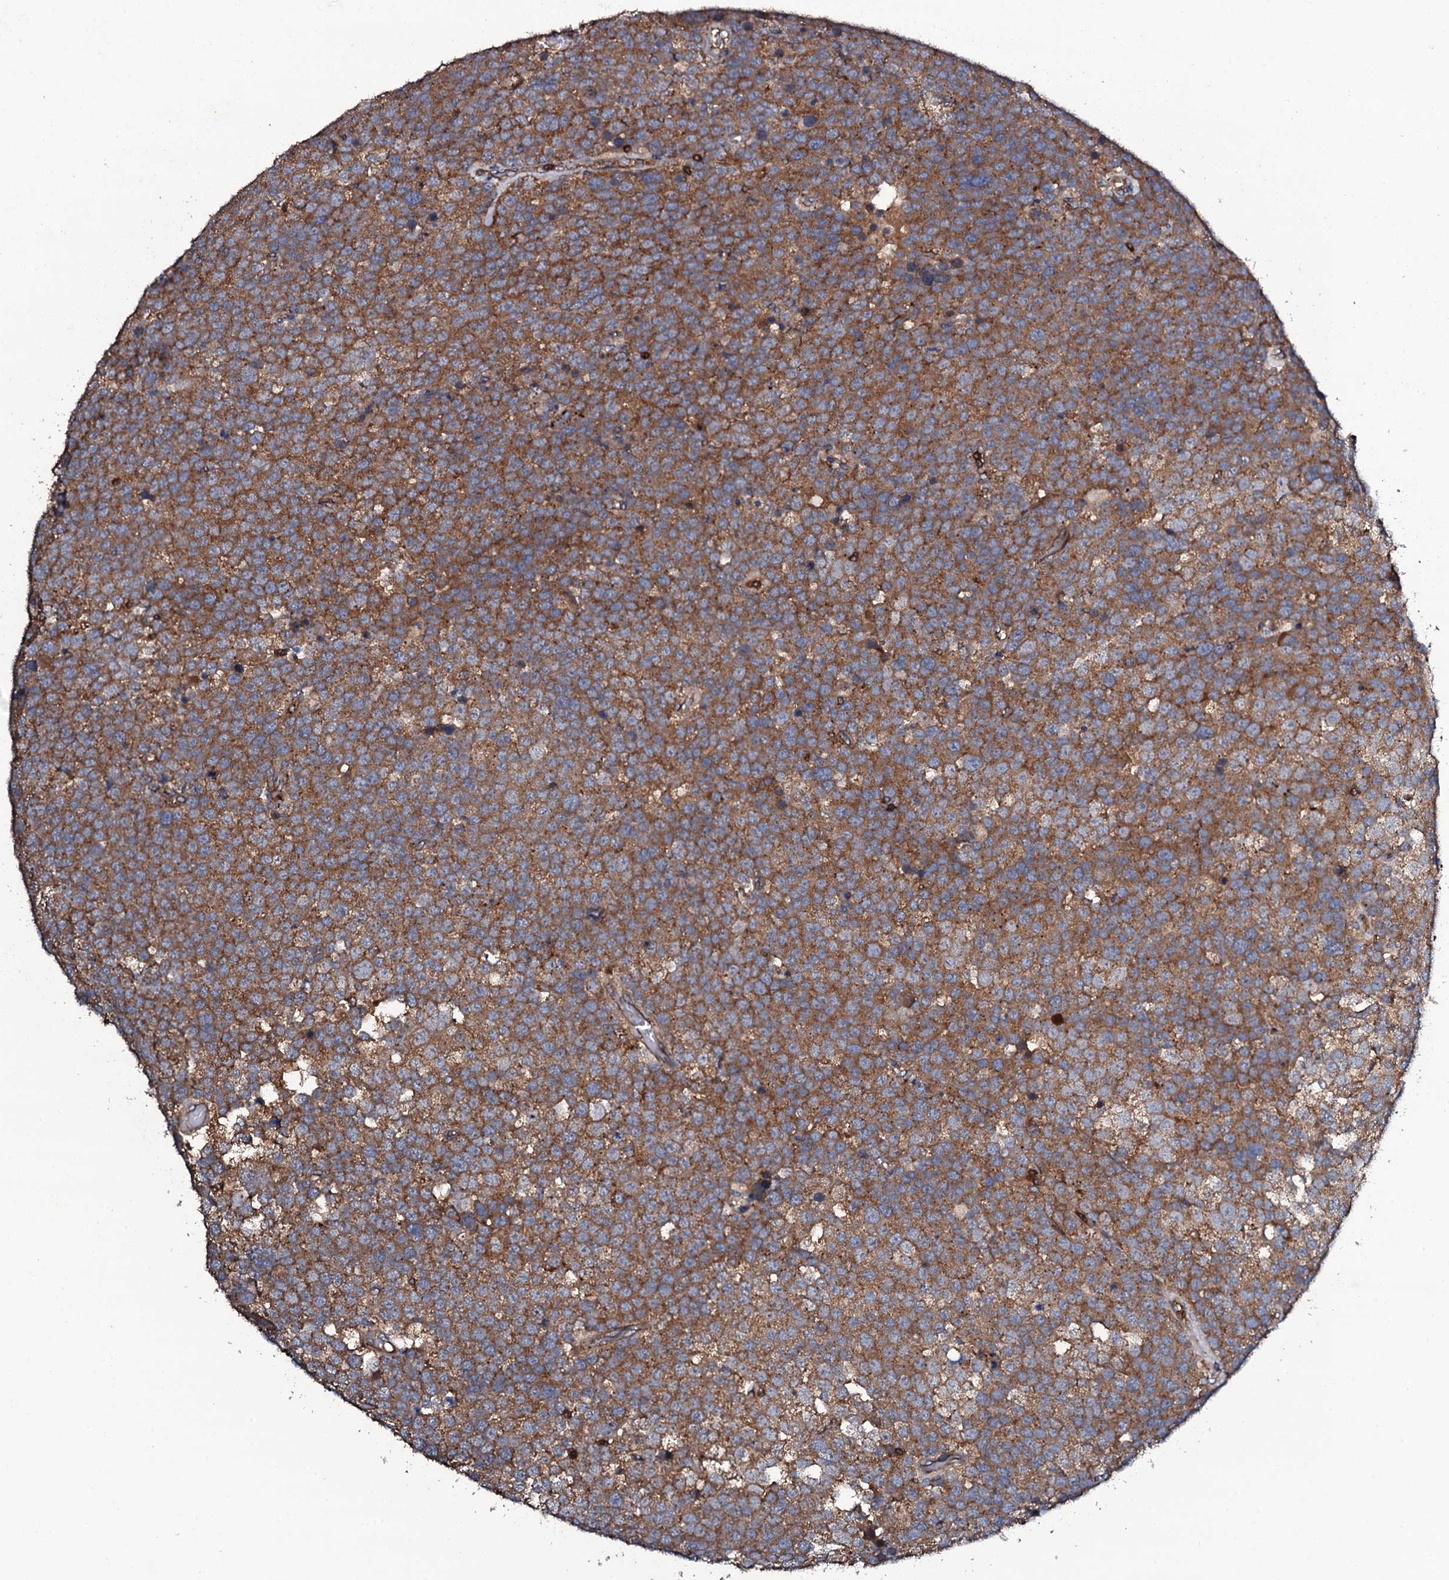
{"staining": {"intensity": "moderate", "quantity": ">75%", "location": "cytoplasmic/membranous"}, "tissue": "testis cancer", "cell_type": "Tumor cells", "image_type": "cancer", "snomed": [{"axis": "morphology", "description": "Seminoma, NOS"}, {"axis": "topography", "description": "Testis"}], "caption": "Immunohistochemical staining of seminoma (testis) exhibits medium levels of moderate cytoplasmic/membranous protein expression in approximately >75% of tumor cells. (brown staining indicates protein expression, while blue staining denotes nuclei).", "gene": "GRK2", "patient": {"sex": "male", "age": 71}}